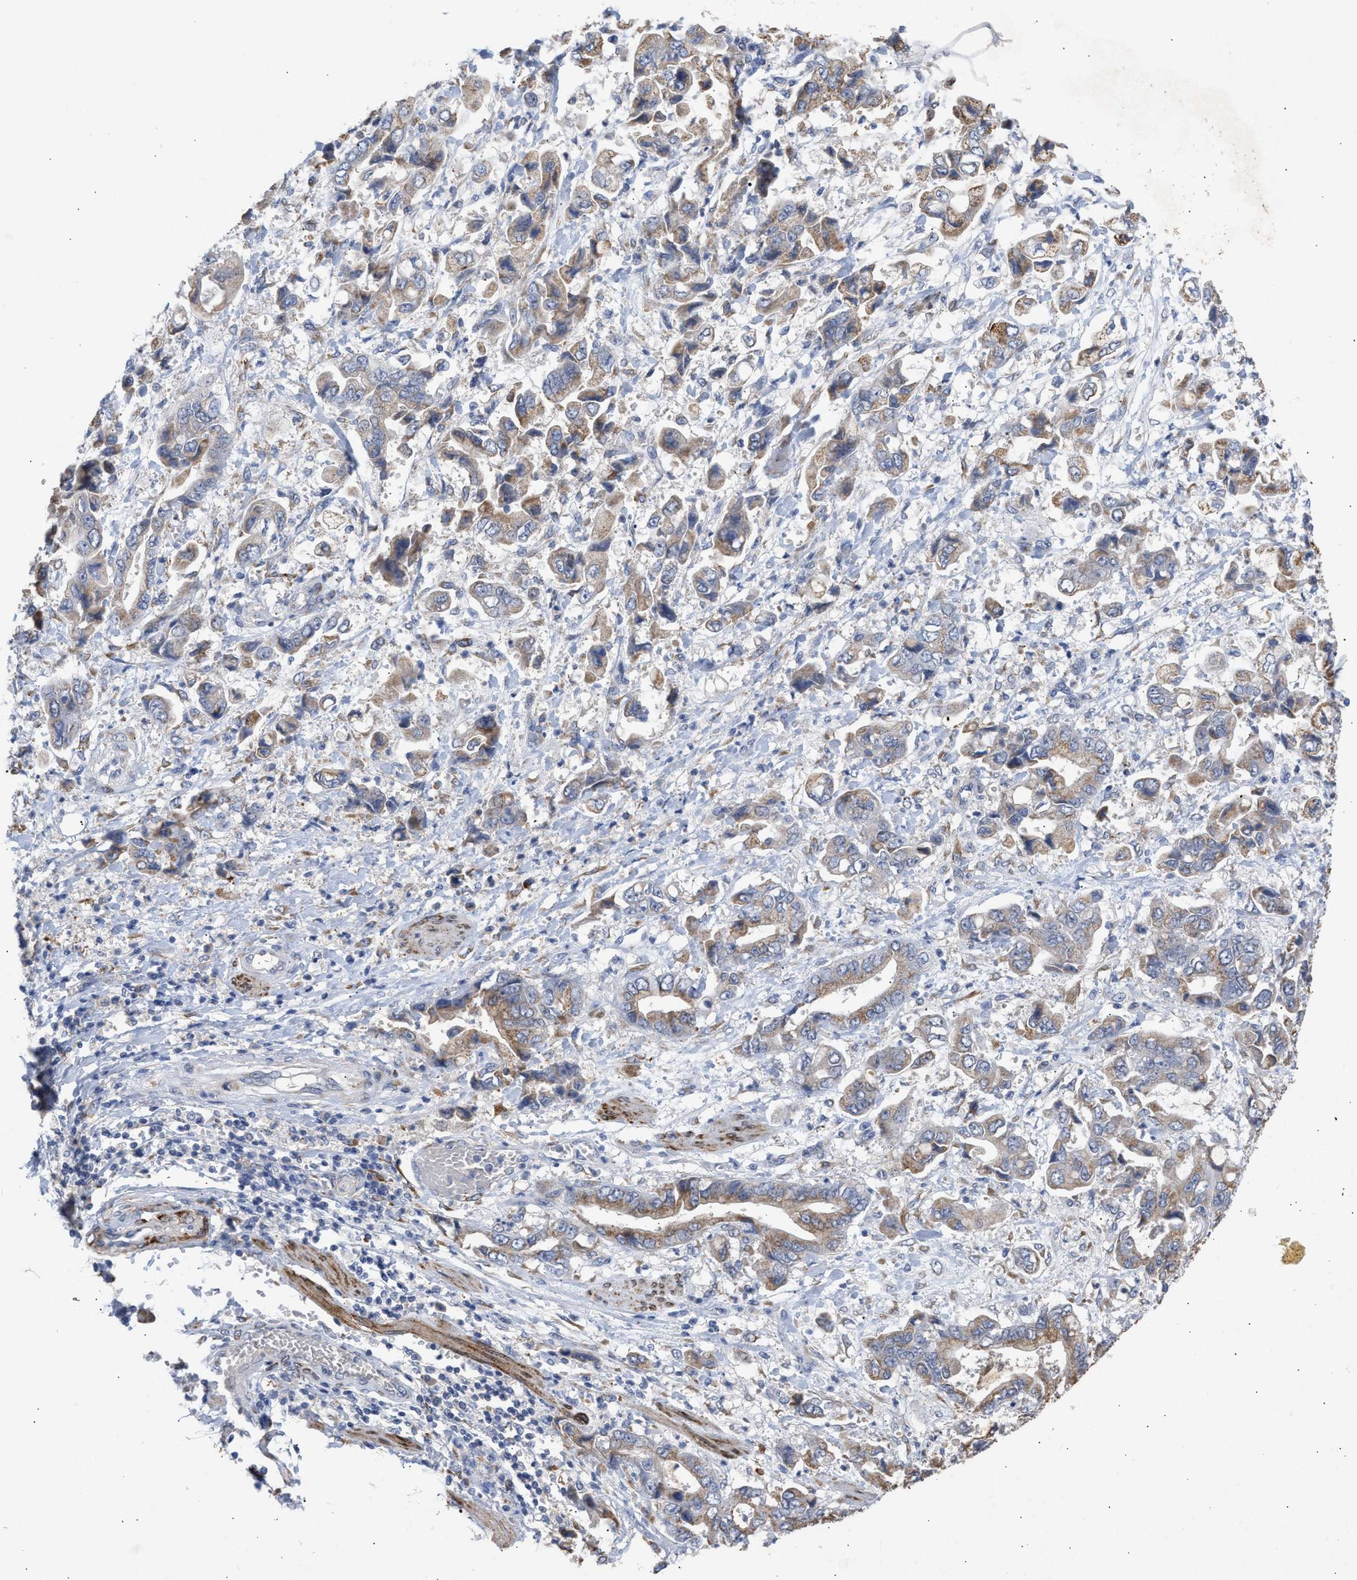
{"staining": {"intensity": "moderate", "quantity": "25%-75%", "location": "cytoplasmic/membranous"}, "tissue": "stomach cancer", "cell_type": "Tumor cells", "image_type": "cancer", "snomed": [{"axis": "morphology", "description": "Normal tissue, NOS"}, {"axis": "morphology", "description": "Adenocarcinoma, NOS"}, {"axis": "topography", "description": "Stomach"}], "caption": "This image shows stomach cancer (adenocarcinoma) stained with IHC to label a protein in brown. The cytoplasmic/membranous of tumor cells show moderate positivity for the protein. Nuclei are counter-stained blue.", "gene": "SELENOM", "patient": {"sex": "male", "age": 62}}